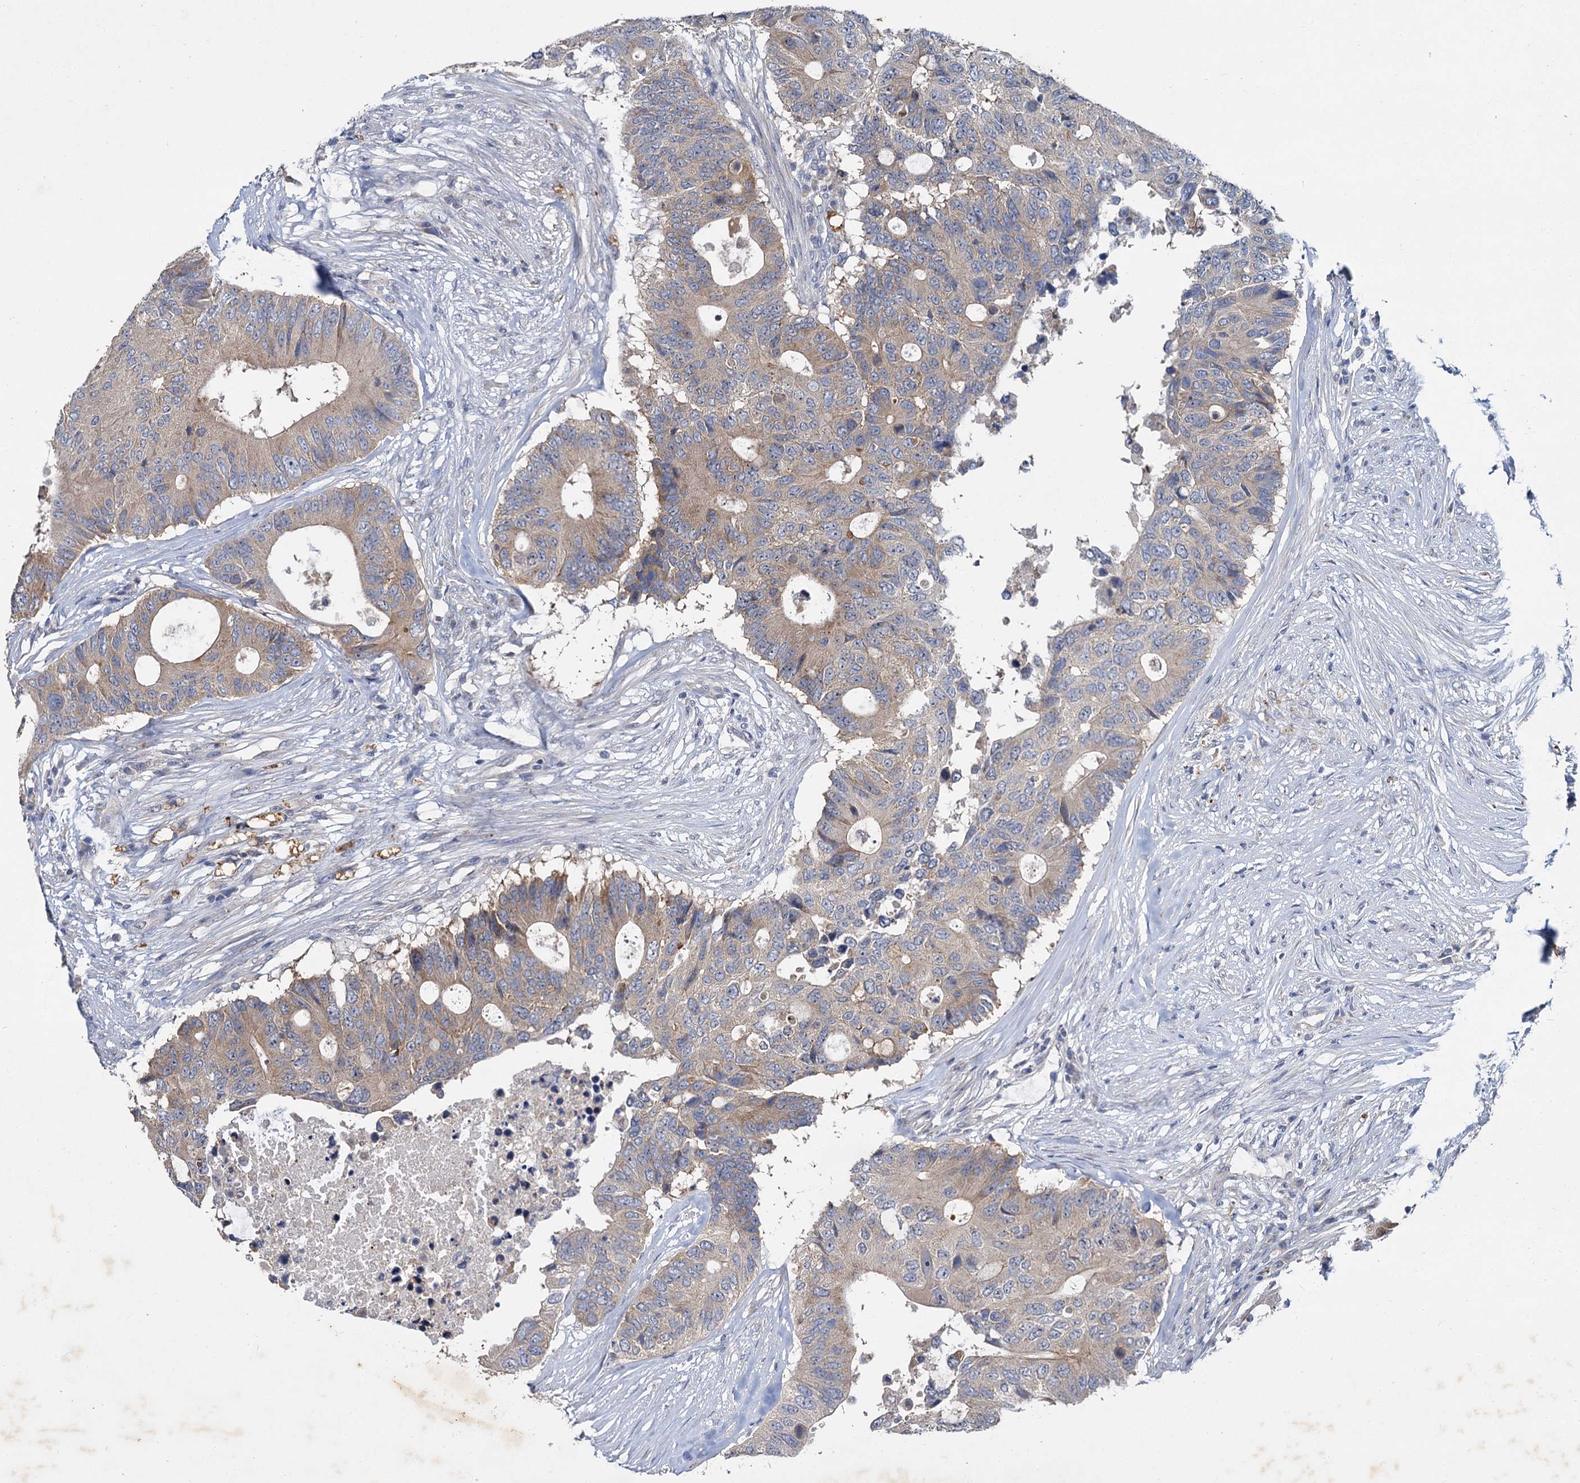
{"staining": {"intensity": "weak", "quantity": "25%-75%", "location": "cytoplasmic/membranous"}, "tissue": "colorectal cancer", "cell_type": "Tumor cells", "image_type": "cancer", "snomed": [{"axis": "morphology", "description": "Adenocarcinoma, NOS"}, {"axis": "topography", "description": "Colon"}], "caption": "Immunohistochemical staining of human adenocarcinoma (colorectal) exhibits low levels of weak cytoplasmic/membranous protein expression in about 25%-75% of tumor cells.", "gene": "ATP9A", "patient": {"sex": "male", "age": 71}}